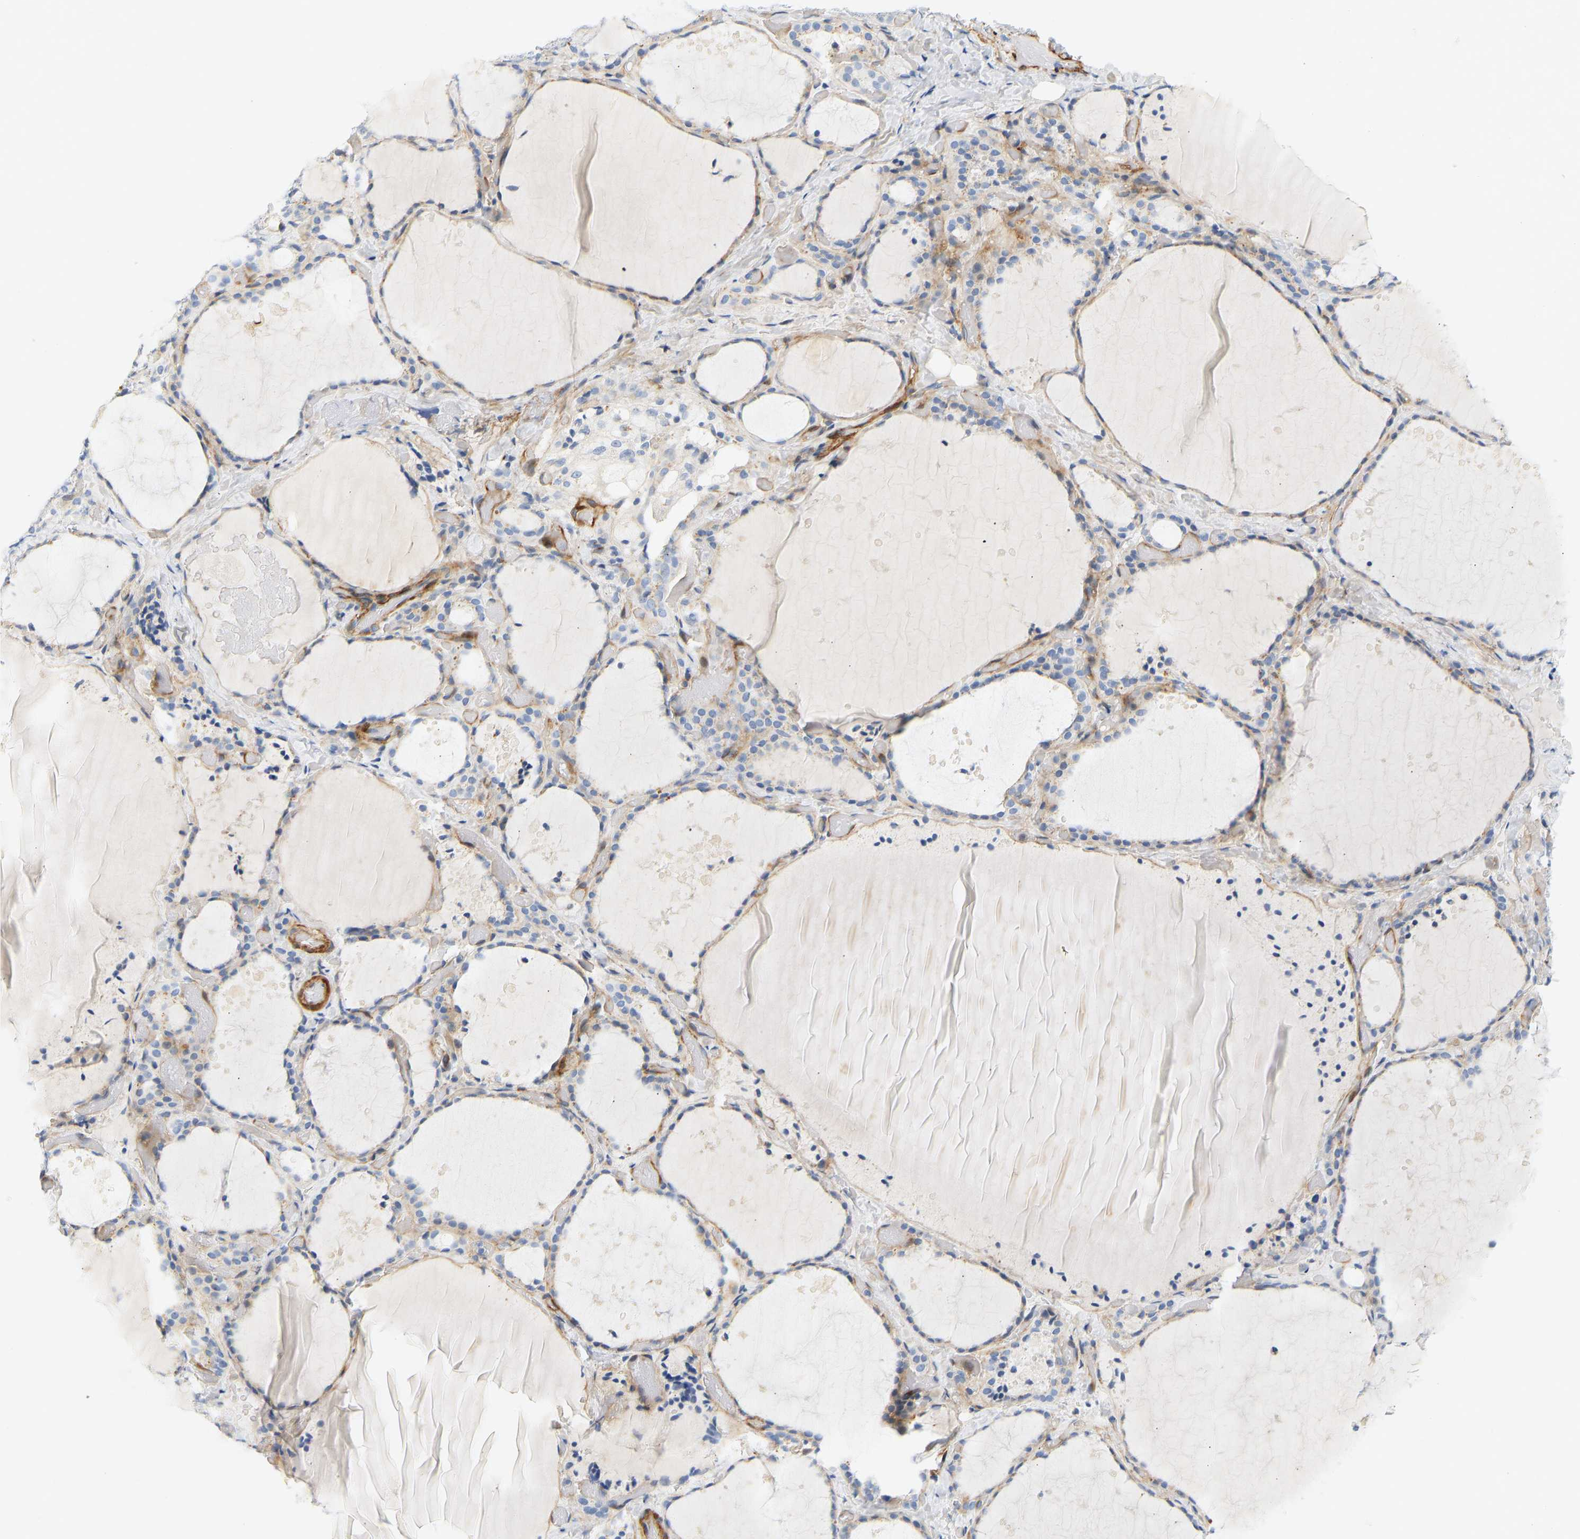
{"staining": {"intensity": "moderate", "quantity": "25%-75%", "location": "cytoplasmic/membranous"}, "tissue": "thyroid gland", "cell_type": "Glandular cells", "image_type": "normal", "snomed": [{"axis": "morphology", "description": "Normal tissue, NOS"}, {"axis": "topography", "description": "Thyroid gland"}], "caption": "Benign thyroid gland displays moderate cytoplasmic/membranous expression in about 25%-75% of glandular cells (DAB (3,3'-diaminobenzidine) = brown stain, brightfield microscopy at high magnification)..", "gene": "SLC30A7", "patient": {"sex": "female", "age": 44}}